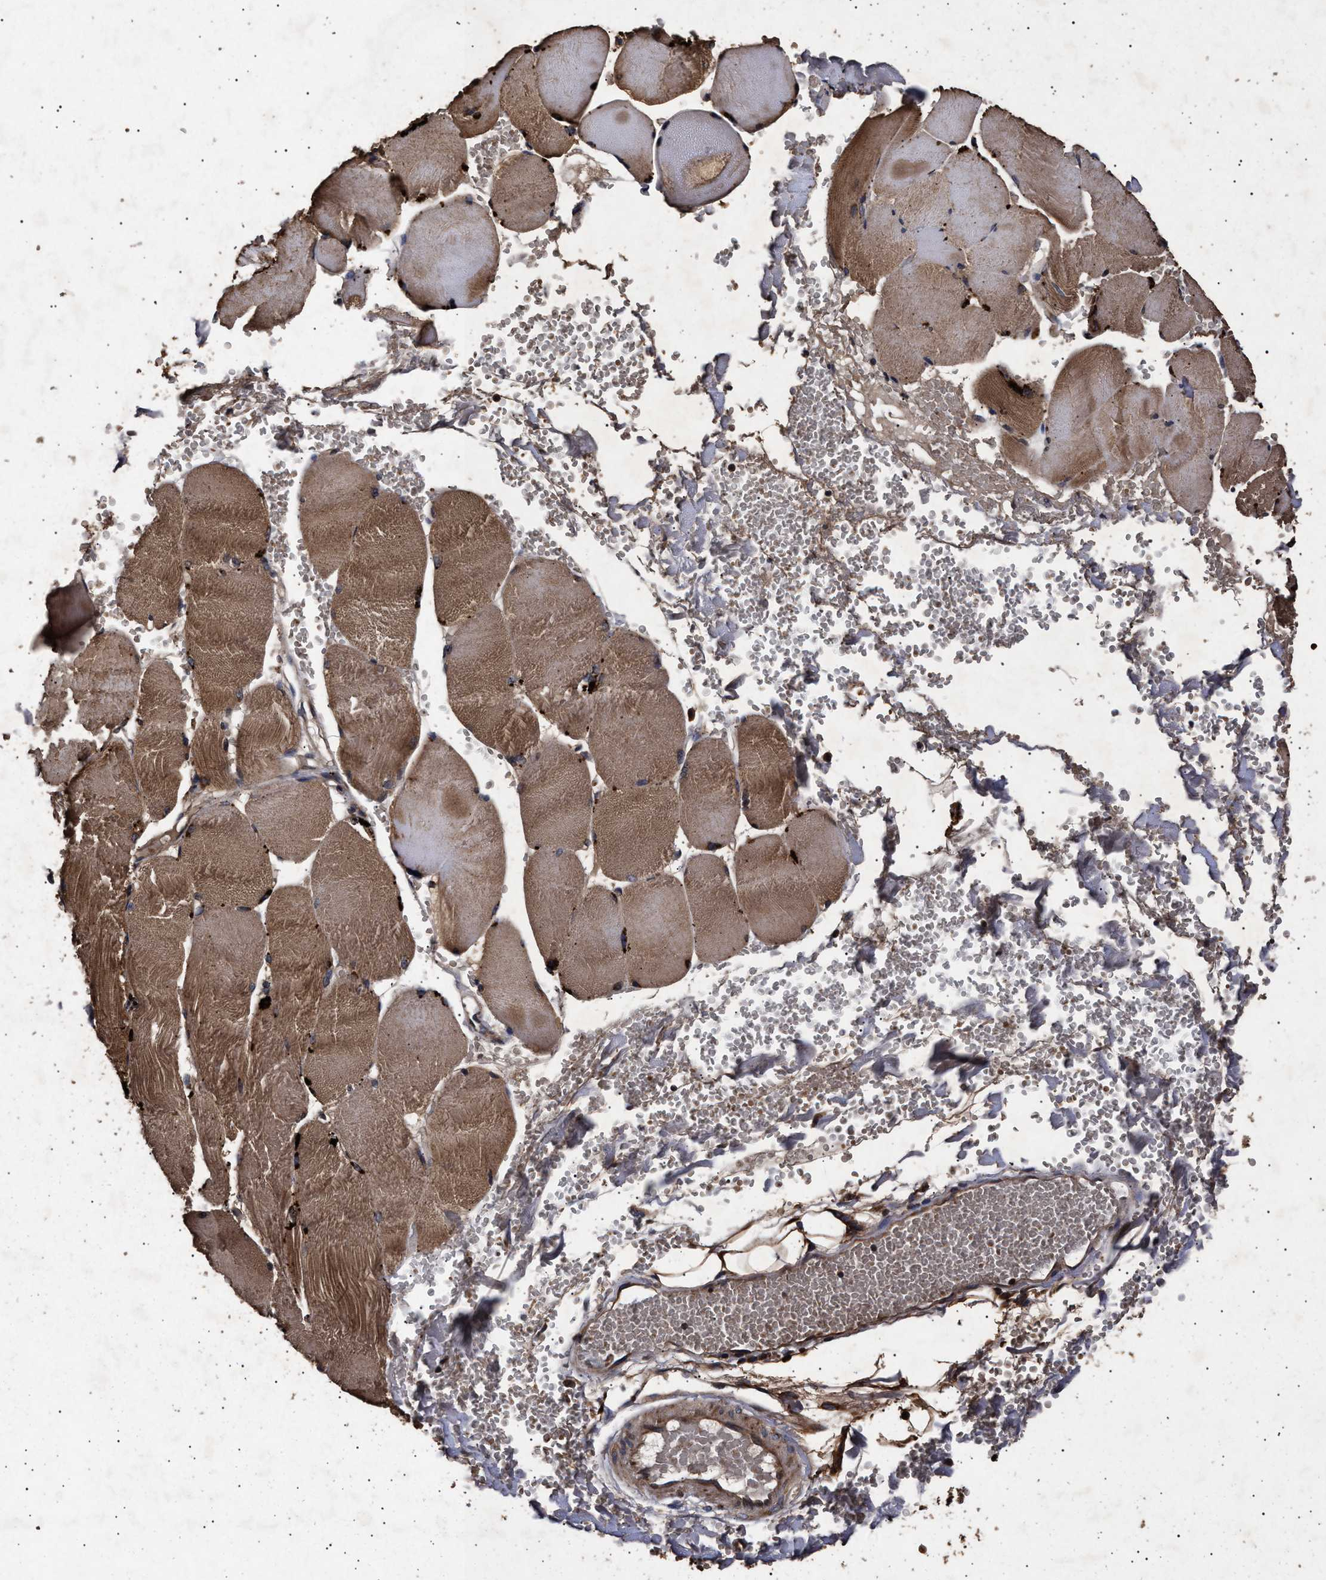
{"staining": {"intensity": "moderate", "quantity": ">75%", "location": "cytoplasmic/membranous"}, "tissue": "skeletal muscle", "cell_type": "Myocytes", "image_type": "normal", "snomed": [{"axis": "morphology", "description": "Normal tissue, NOS"}, {"axis": "topography", "description": "Skin"}, {"axis": "topography", "description": "Skeletal muscle"}], "caption": "An immunohistochemistry (IHC) image of normal tissue is shown. Protein staining in brown highlights moderate cytoplasmic/membranous positivity in skeletal muscle within myocytes.", "gene": "ITGB5", "patient": {"sex": "male", "age": 83}}